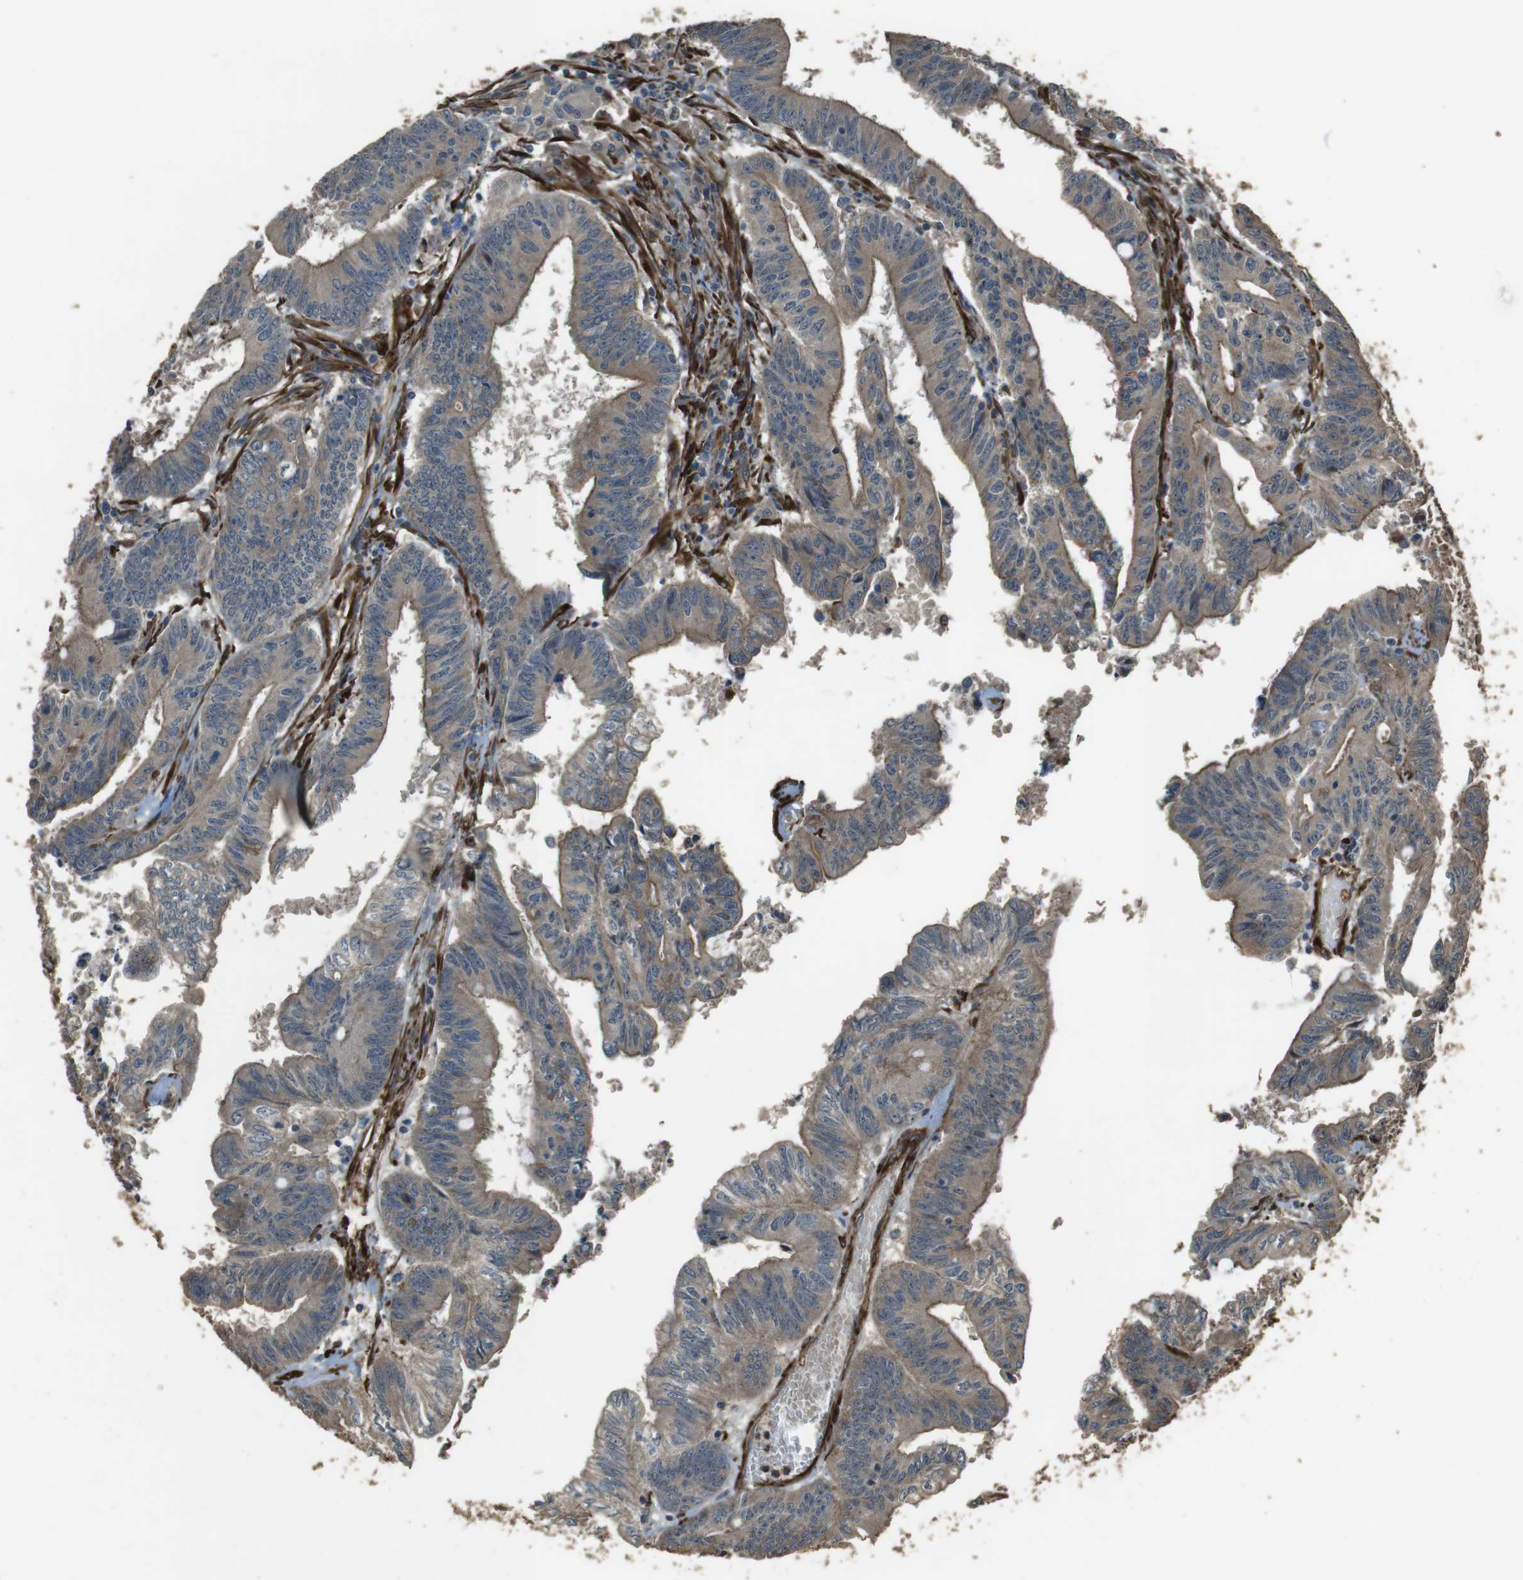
{"staining": {"intensity": "weak", "quantity": "<25%", "location": "cytoplasmic/membranous"}, "tissue": "colorectal cancer", "cell_type": "Tumor cells", "image_type": "cancer", "snomed": [{"axis": "morphology", "description": "Adenocarcinoma, NOS"}, {"axis": "topography", "description": "Colon"}], "caption": "Immunohistochemical staining of human colorectal adenocarcinoma reveals no significant staining in tumor cells.", "gene": "MSRB3", "patient": {"sex": "male", "age": 45}}